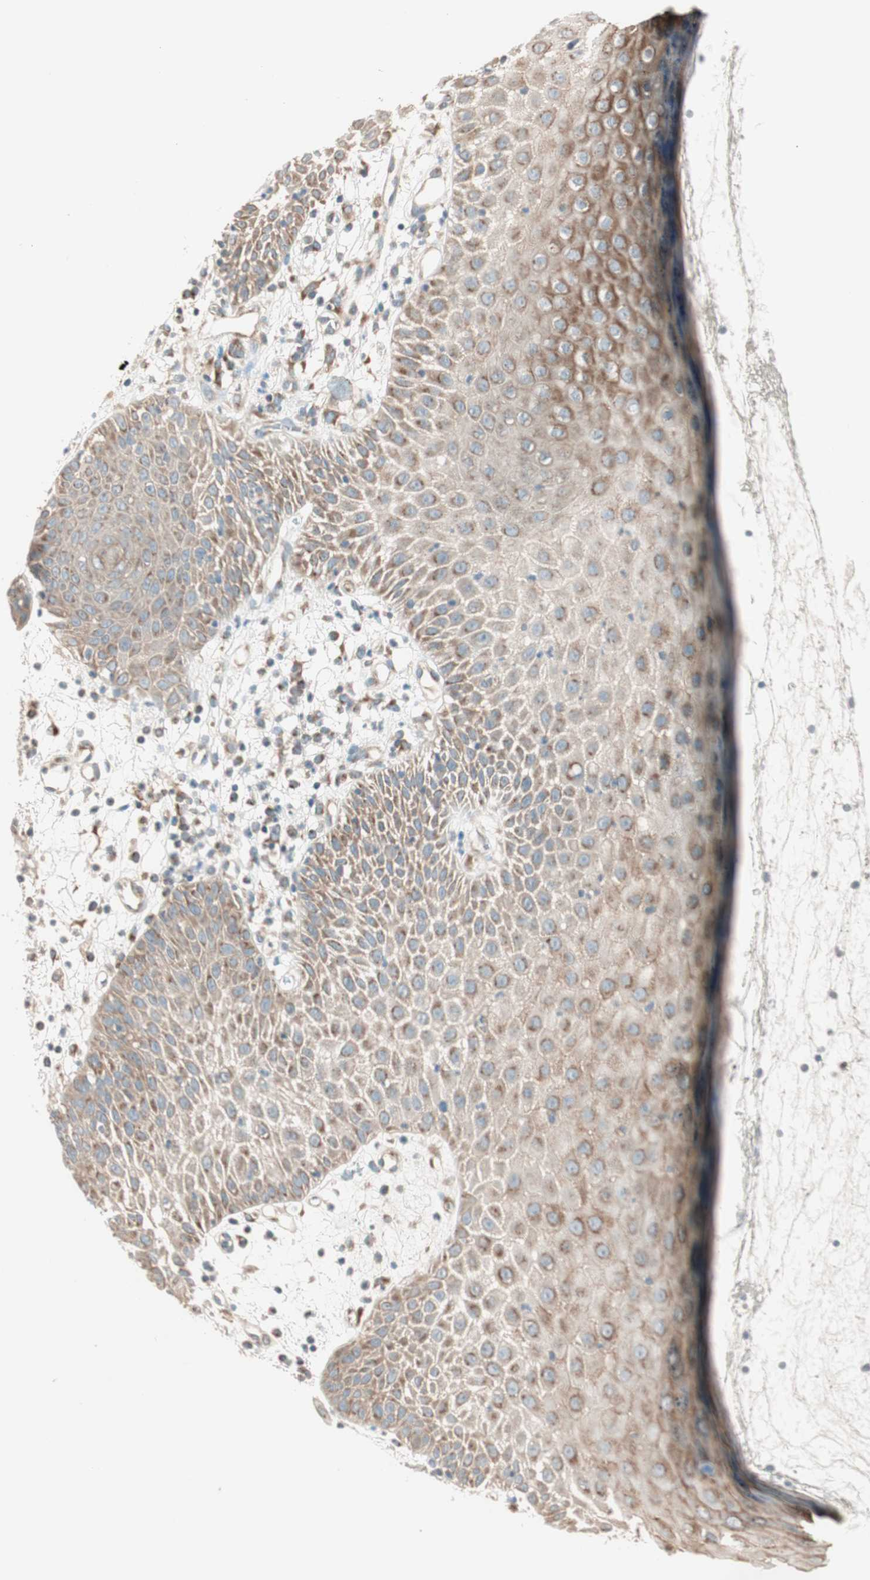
{"staining": {"intensity": "moderate", "quantity": "25%-75%", "location": "cytoplasmic/membranous"}, "tissue": "skin cancer", "cell_type": "Tumor cells", "image_type": "cancer", "snomed": [{"axis": "morphology", "description": "Squamous cell carcinoma, NOS"}, {"axis": "topography", "description": "Skin"}], "caption": "This is an image of IHC staining of skin cancer, which shows moderate positivity in the cytoplasmic/membranous of tumor cells.", "gene": "SEC16A", "patient": {"sex": "female", "age": 78}}